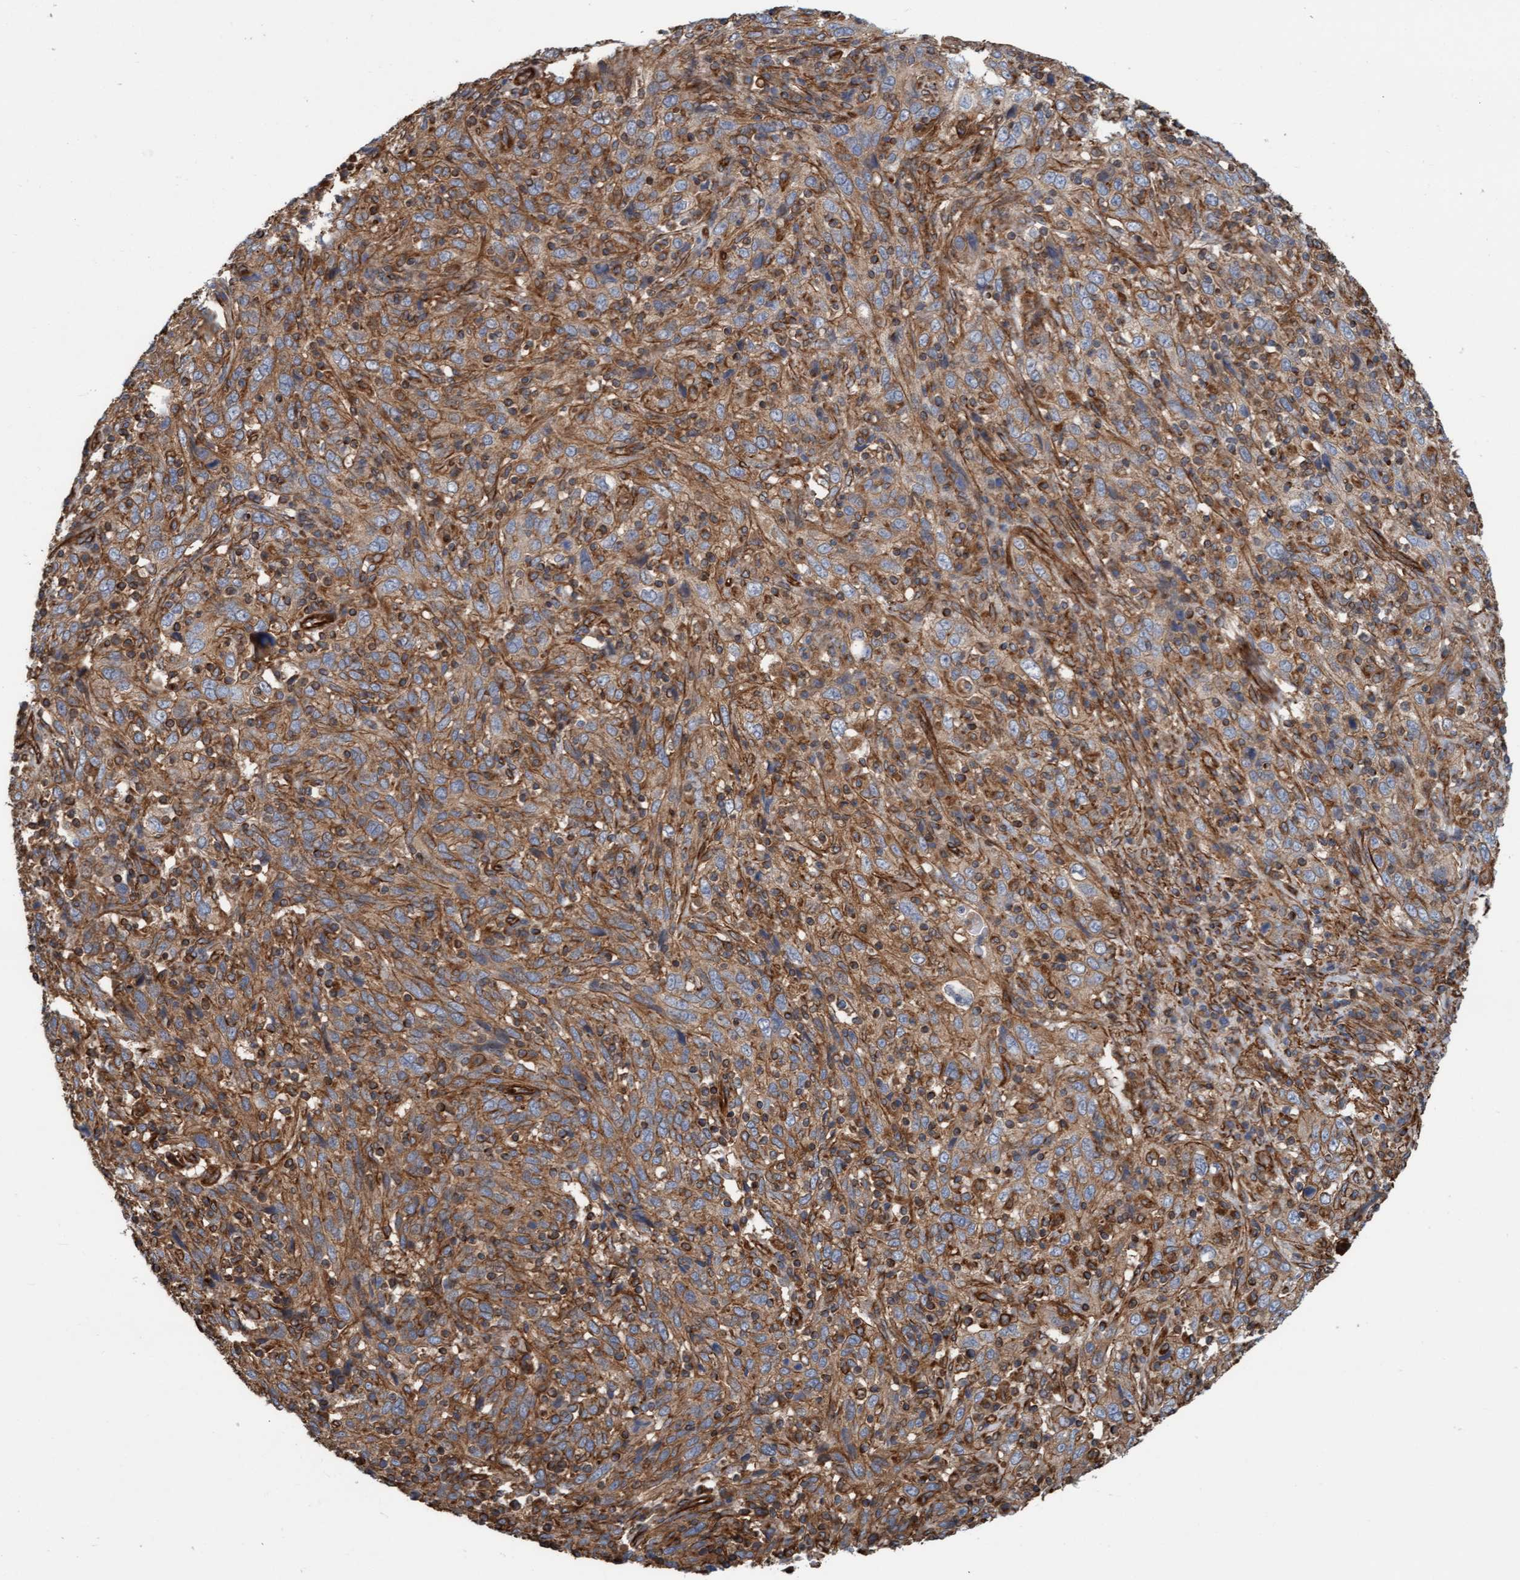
{"staining": {"intensity": "moderate", "quantity": ">75%", "location": "cytoplasmic/membranous"}, "tissue": "cervical cancer", "cell_type": "Tumor cells", "image_type": "cancer", "snomed": [{"axis": "morphology", "description": "Squamous cell carcinoma, NOS"}, {"axis": "topography", "description": "Cervix"}], "caption": "Protein expression analysis of human squamous cell carcinoma (cervical) reveals moderate cytoplasmic/membranous staining in approximately >75% of tumor cells.", "gene": "STXBP4", "patient": {"sex": "female", "age": 46}}